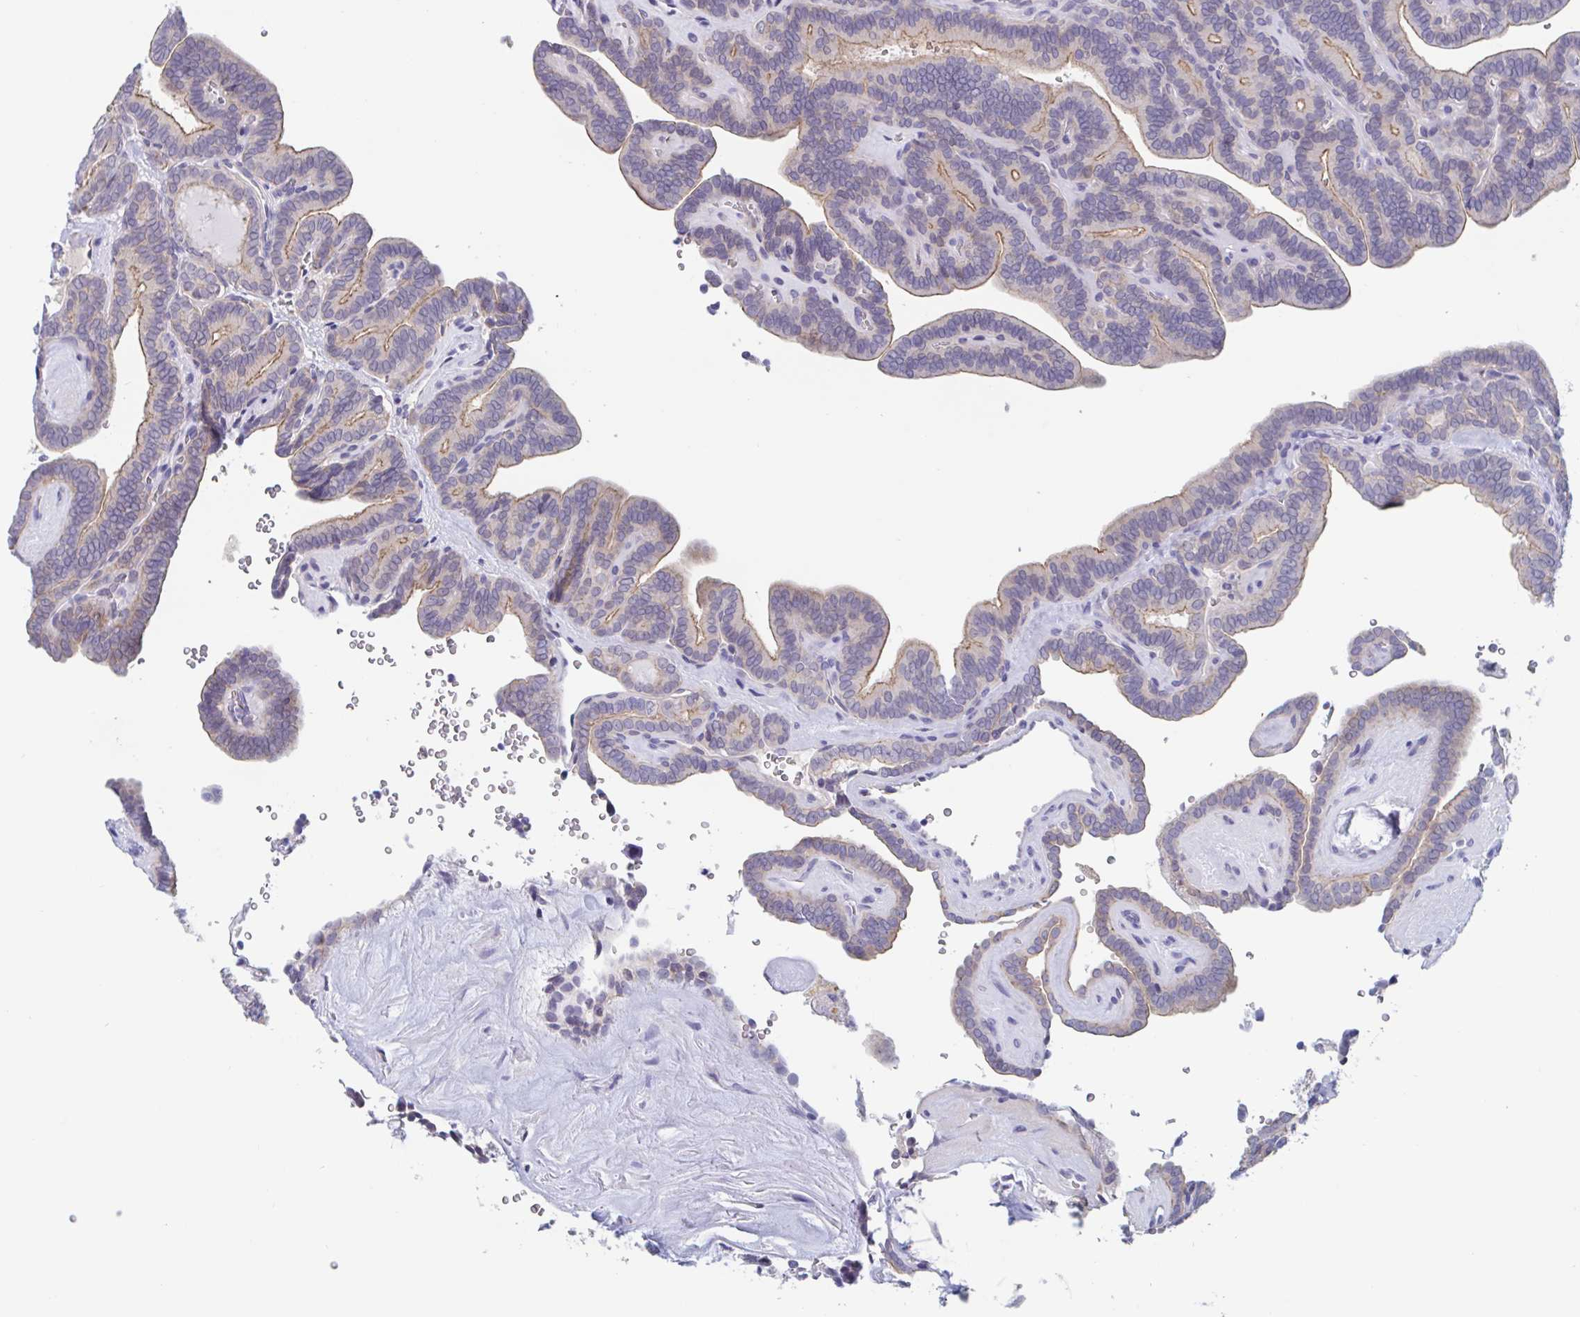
{"staining": {"intensity": "weak", "quantity": "25%-75%", "location": "cytoplasmic/membranous"}, "tissue": "thyroid cancer", "cell_type": "Tumor cells", "image_type": "cancer", "snomed": [{"axis": "morphology", "description": "Papillary adenocarcinoma, NOS"}, {"axis": "topography", "description": "Thyroid gland"}], "caption": "Protein staining displays weak cytoplasmic/membranous expression in approximately 25%-75% of tumor cells in thyroid cancer.", "gene": "UNKL", "patient": {"sex": "female", "age": 21}}